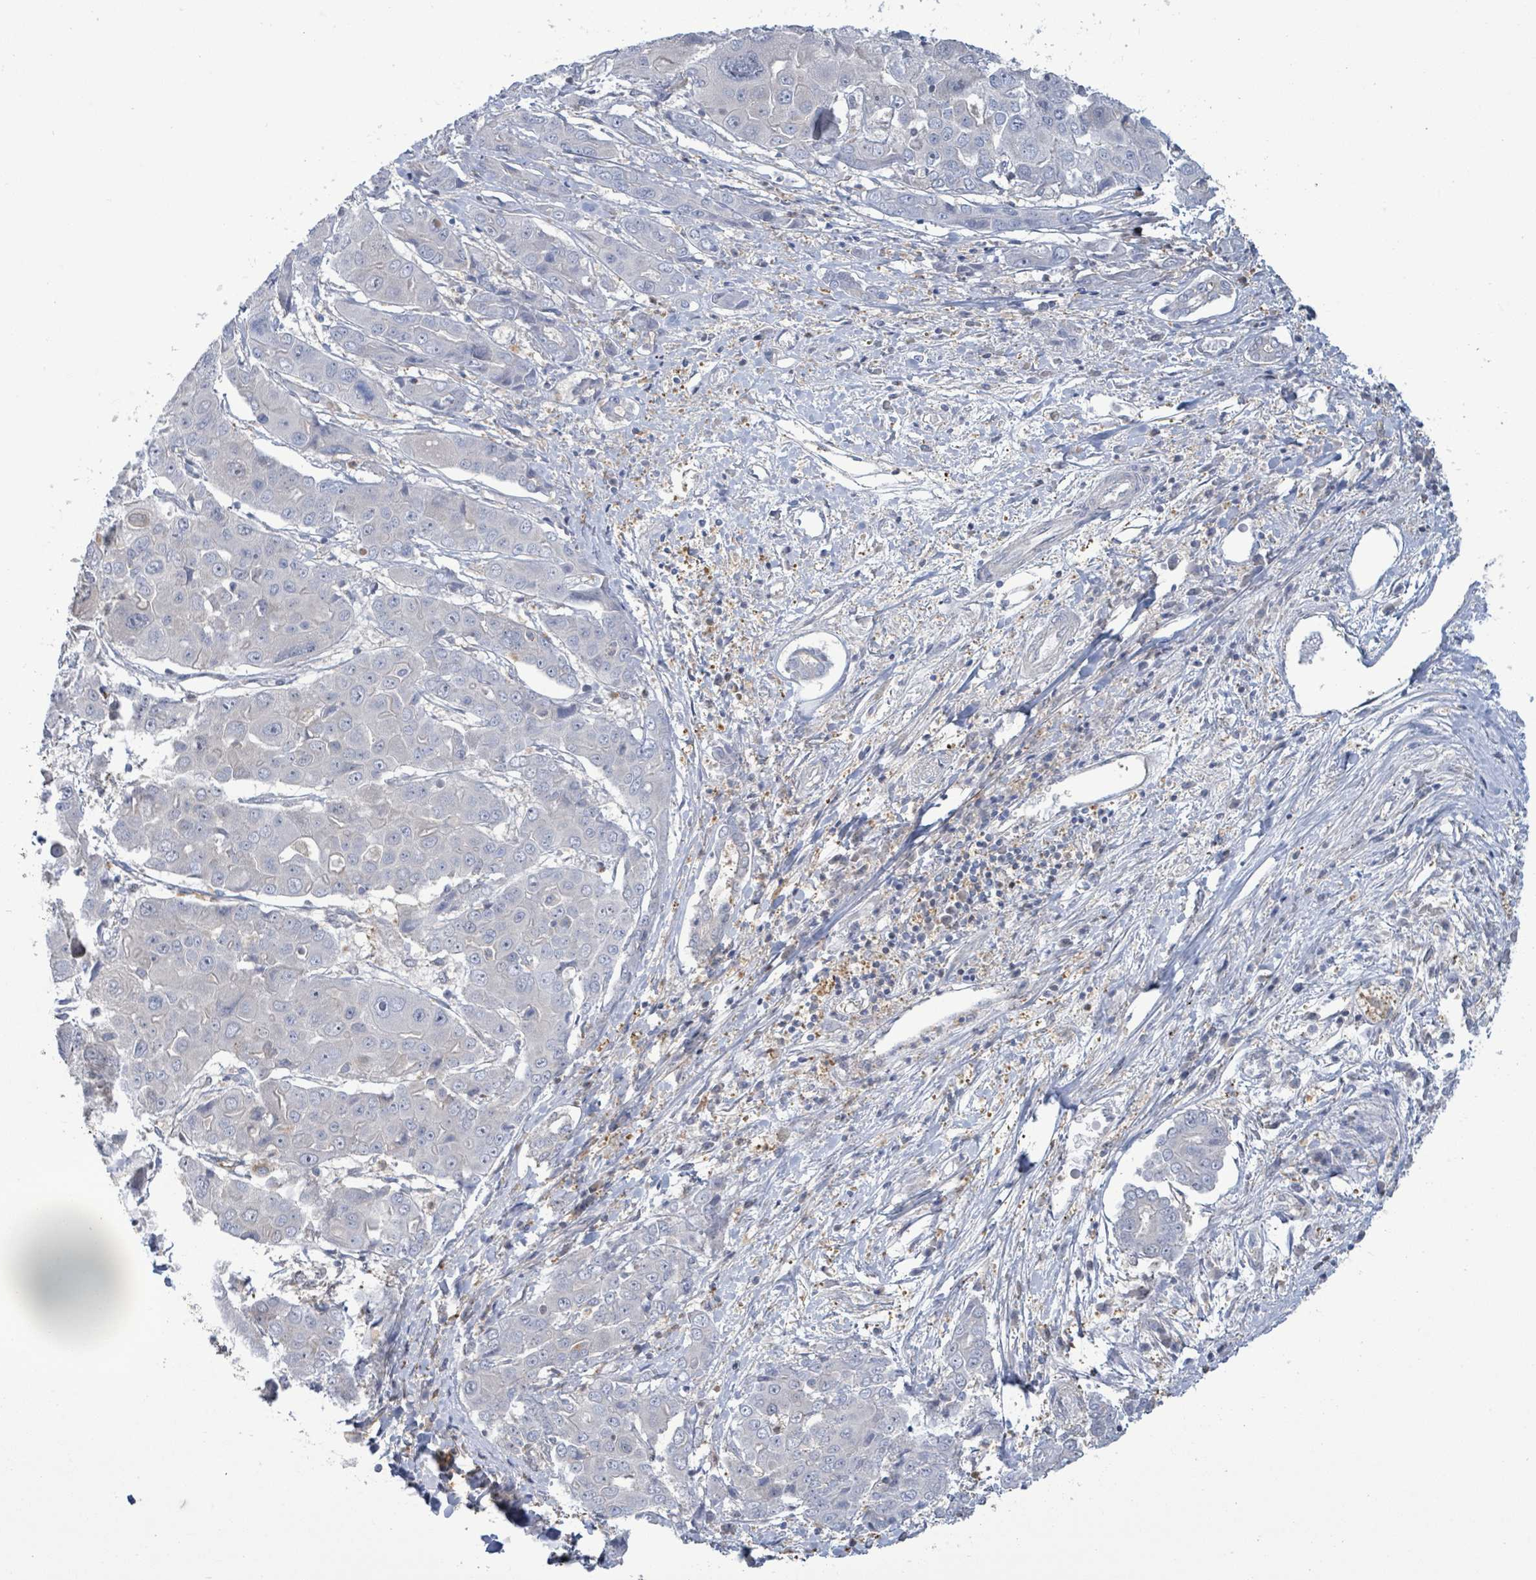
{"staining": {"intensity": "negative", "quantity": "none", "location": "none"}, "tissue": "liver cancer", "cell_type": "Tumor cells", "image_type": "cancer", "snomed": [{"axis": "morphology", "description": "Cholangiocarcinoma"}, {"axis": "topography", "description": "Liver"}], "caption": "Tumor cells are negative for protein expression in human liver cancer (cholangiocarcinoma). The staining was performed using DAB to visualize the protein expression in brown, while the nuclei were stained in blue with hematoxylin (Magnification: 20x).", "gene": "PGAM1", "patient": {"sex": "male", "age": 67}}